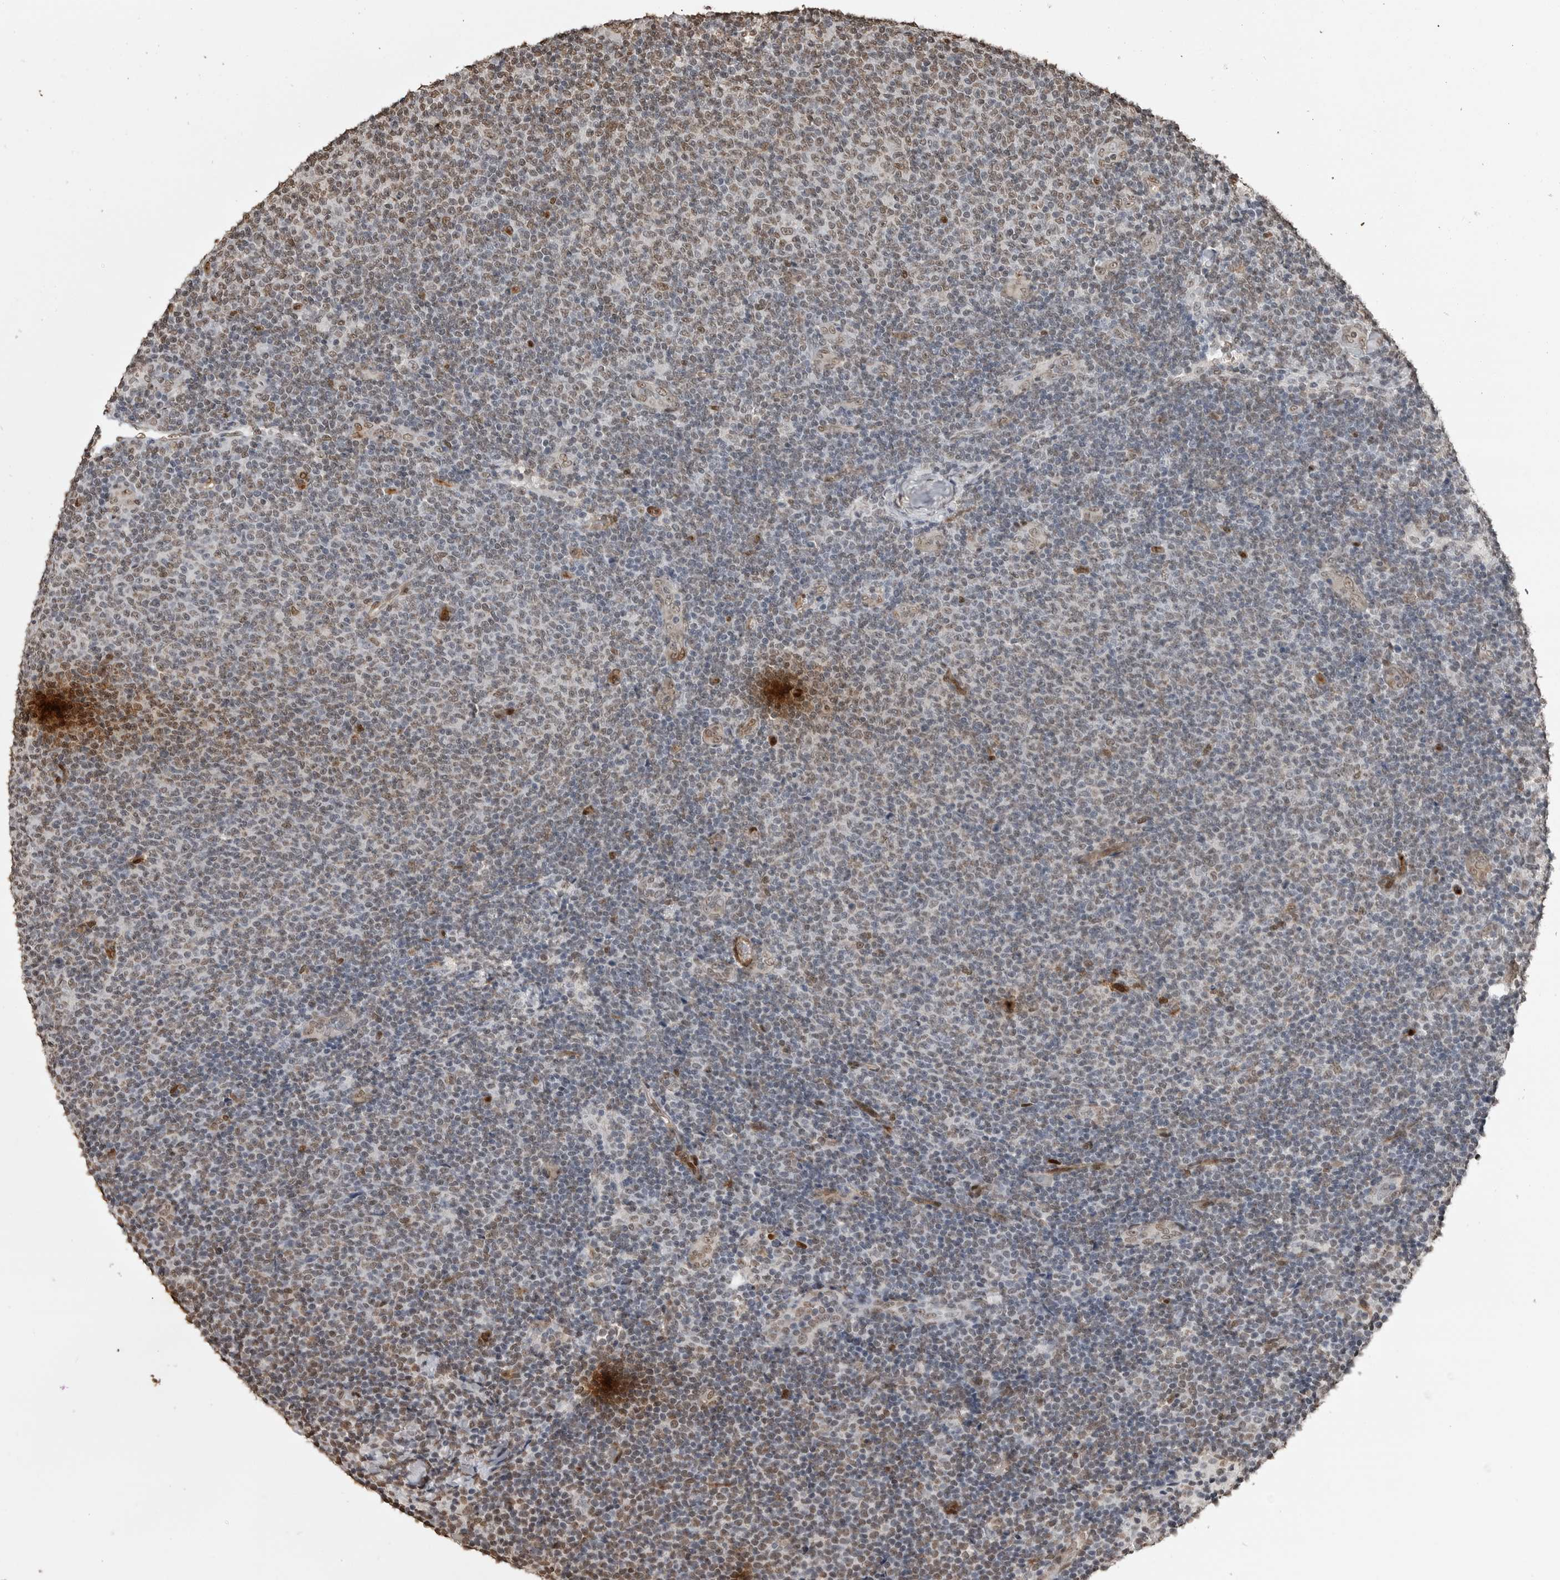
{"staining": {"intensity": "weak", "quantity": "25%-75%", "location": "nuclear"}, "tissue": "lymphoma", "cell_type": "Tumor cells", "image_type": "cancer", "snomed": [{"axis": "morphology", "description": "Malignant lymphoma, non-Hodgkin's type, Low grade"}, {"axis": "topography", "description": "Lymph node"}], "caption": "Immunohistochemistry of human lymphoma reveals low levels of weak nuclear positivity in about 25%-75% of tumor cells. The protein of interest is shown in brown color, while the nuclei are stained blue.", "gene": "SMAD2", "patient": {"sex": "male", "age": 66}}